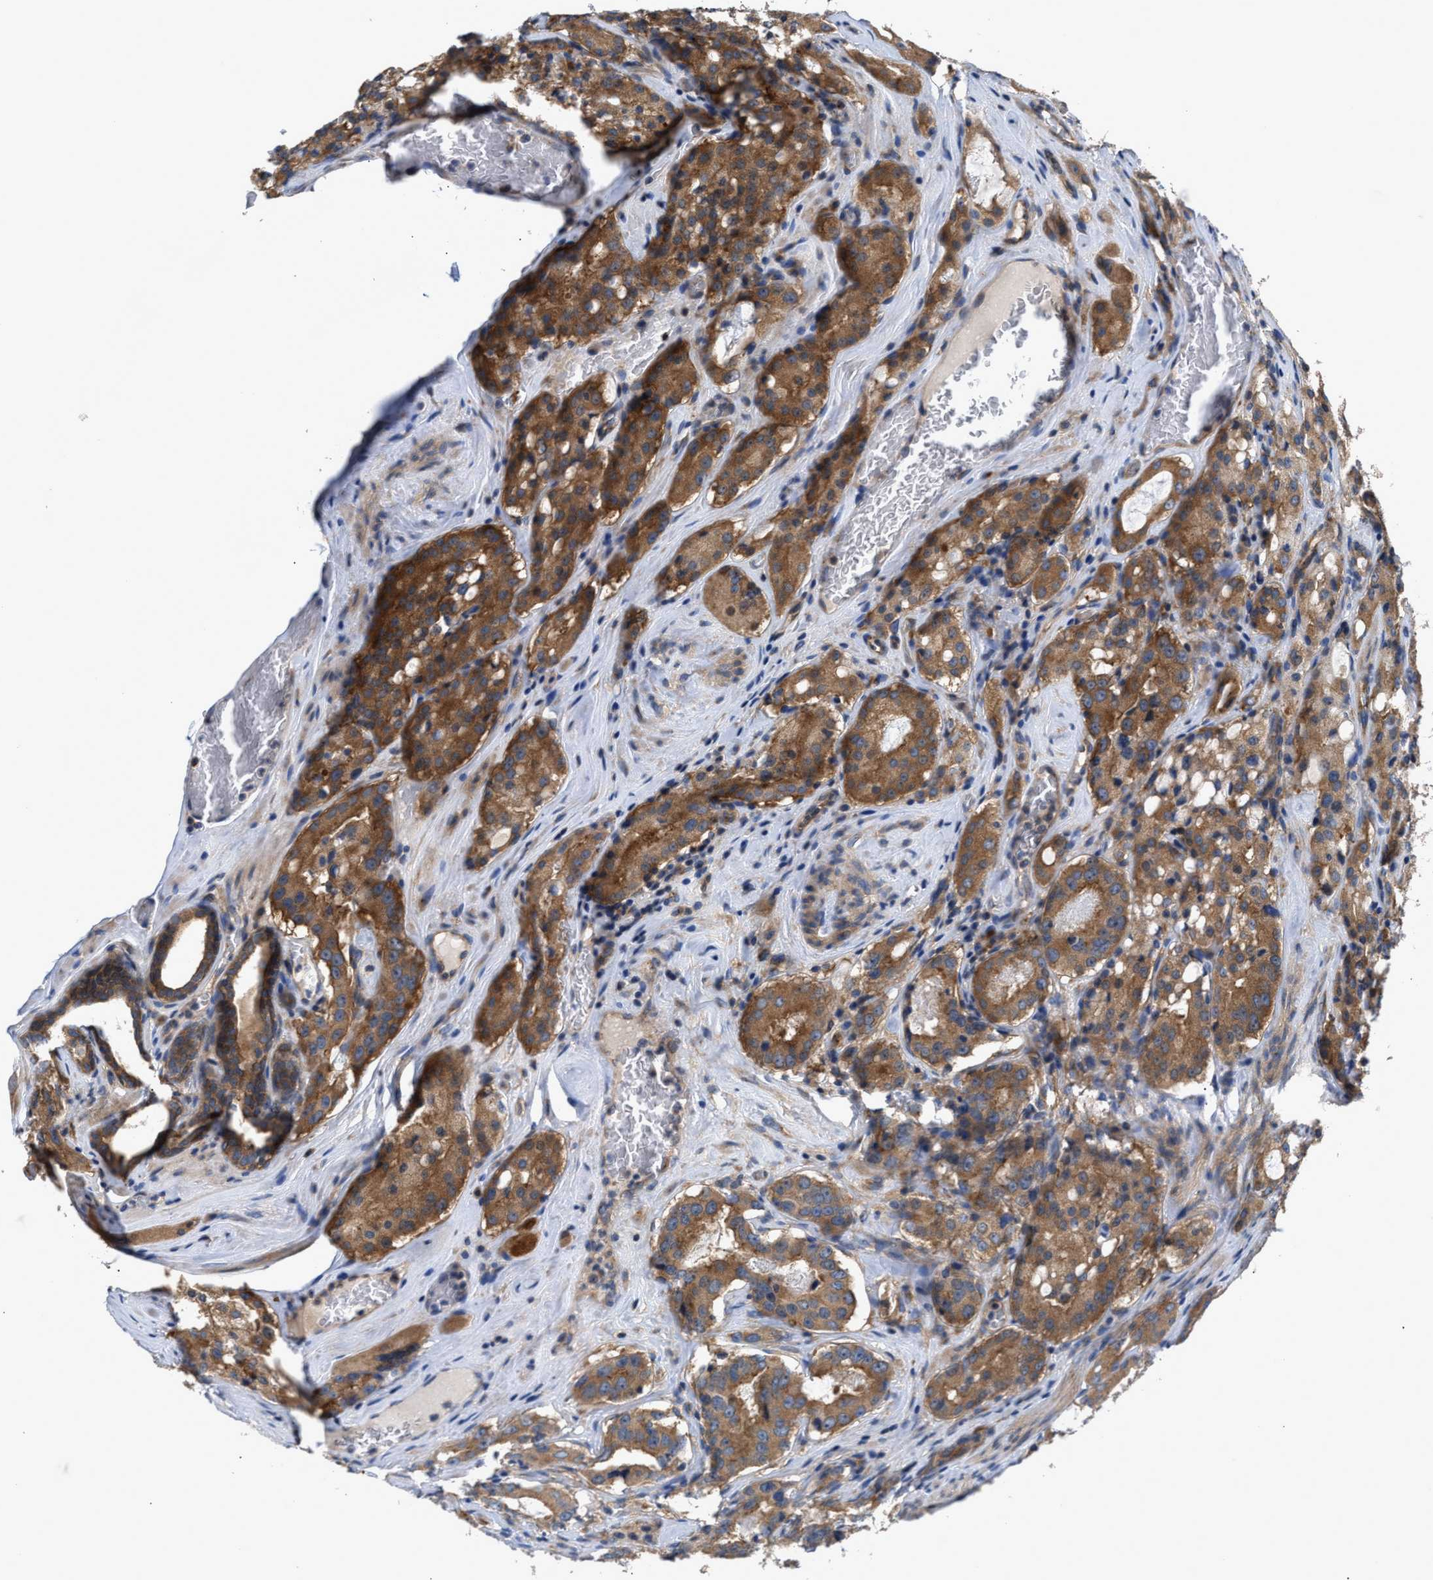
{"staining": {"intensity": "moderate", "quantity": ">75%", "location": "cytoplasmic/membranous"}, "tissue": "prostate cancer", "cell_type": "Tumor cells", "image_type": "cancer", "snomed": [{"axis": "morphology", "description": "Adenocarcinoma, Medium grade"}, {"axis": "topography", "description": "Prostate"}], "caption": "Brown immunohistochemical staining in human prostate cancer (adenocarcinoma (medium-grade)) reveals moderate cytoplasmic/membranous expression in about >75% of tumor cells.", "gene": "LAPTM4B", "patient": {"sex": "male", "age": 72}}